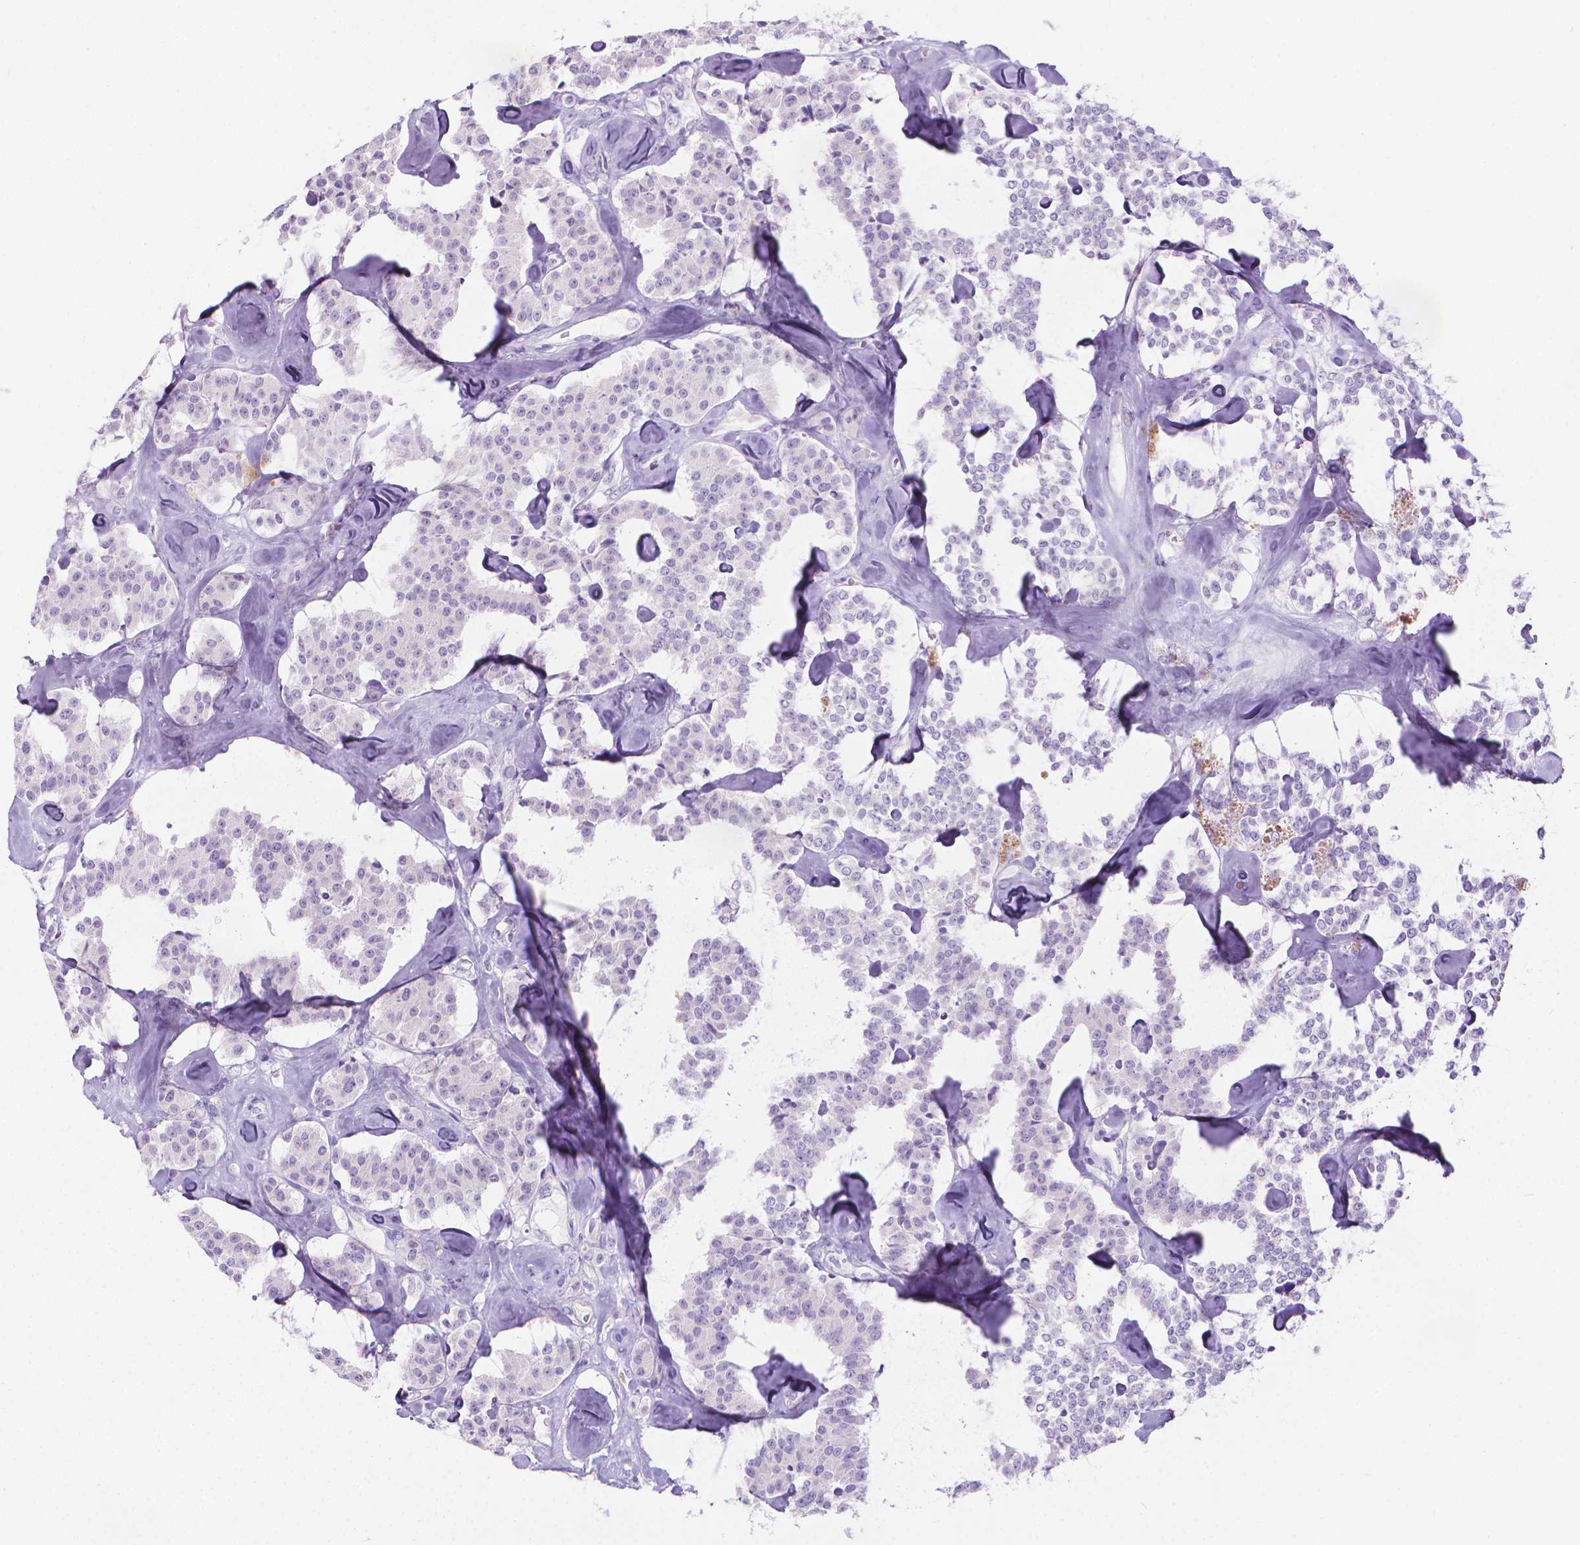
{"staining": {"intensity": "negative", "quantity": "none", "location": "none"}, "tissue": "carcinoid", "cell_type": "Tumor cells", "image_type": "cancer", "snomed": [{"axis": "morphology", "description": "Carcinoid, malignant, NOS"}, {"axis": "topography", "description": "Pancreas"}], "caption": "IHC photomicrograph of human carcinoid (malignant) stained for a protein (brown), which demonstrates no staining in tumor cells.", "gene": "SPAG6", "patient": {"sex": "male", "age": 41}}